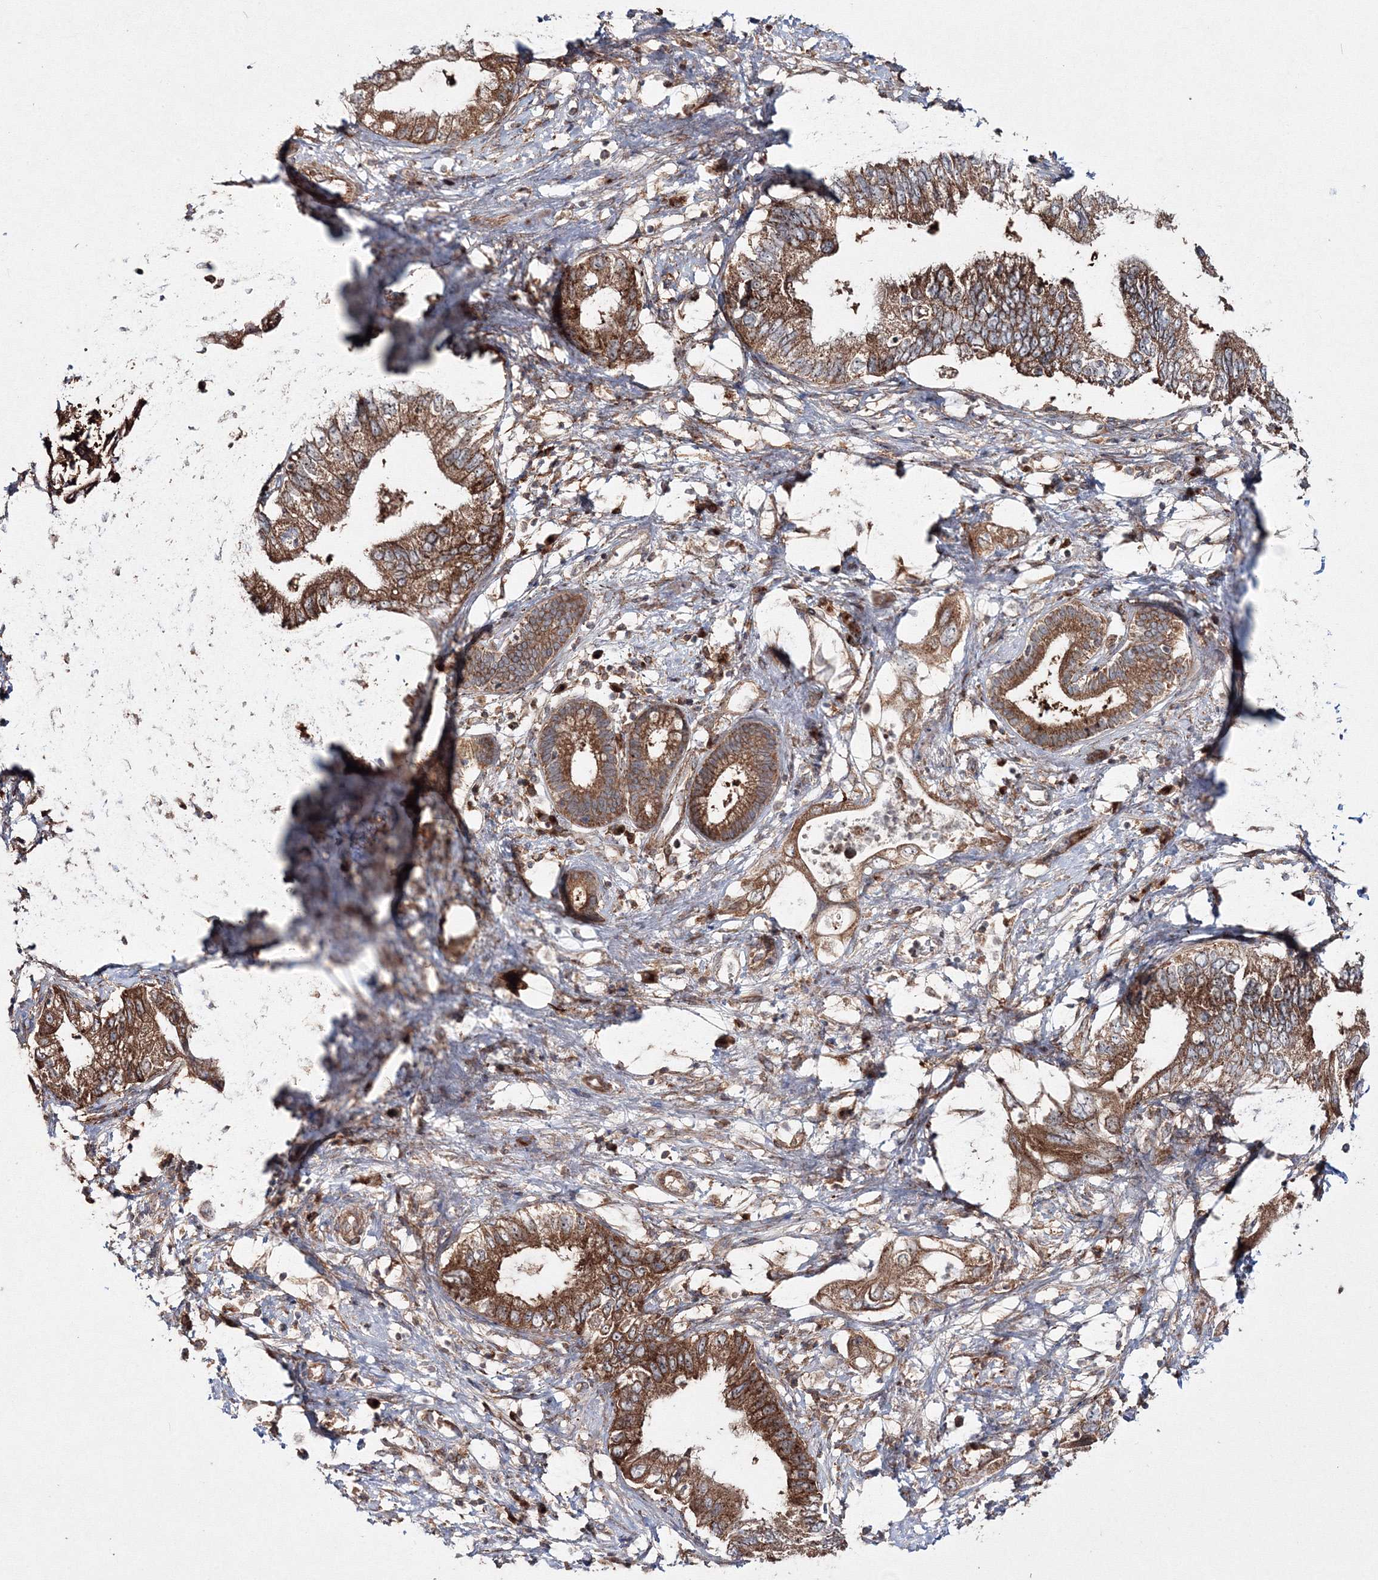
{"staining": {"intensity": "strong", "quantity": ">75%", "location": "cytoplasmic/membranous"}, "tissue": "pancreatic cancer", "cell_type": "Tumor cells", "image_type": "cancer", "snomed": [{"axis": "morphology", "description": "Adenocarcinoma, NOS"}, {"axis": "topography", "description": "Pancreas"}], "caption": "Protein analysis of pancreatic cancer tissue exhibits strong cytoplasmic/membranous positivity in approximately >75% of tumor cells.", "gene": "PEX13", "patient": {"sex": "female", "age": 73}}